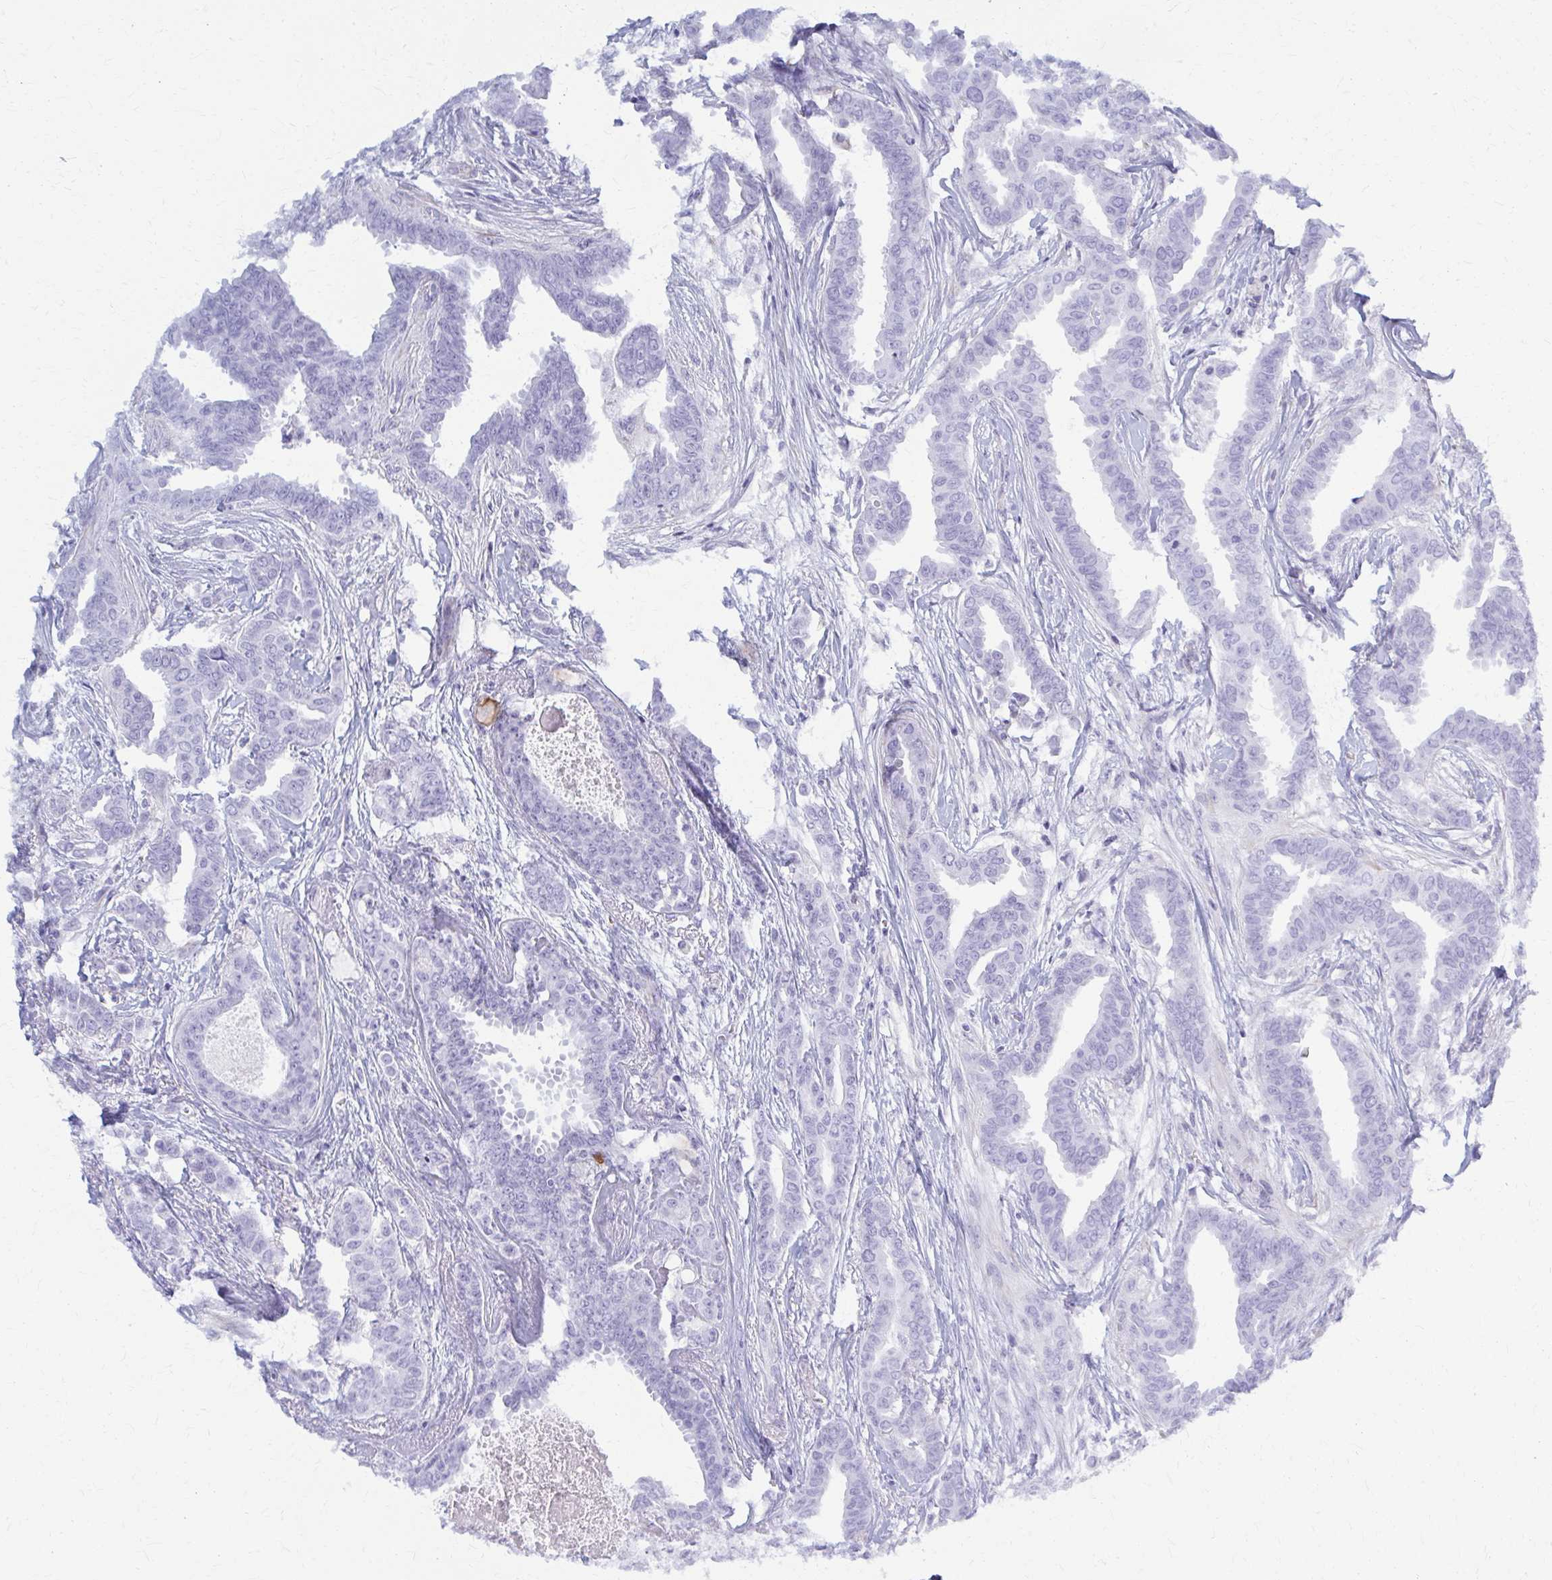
{"staining": {"intensity": "negative", "quantity": "none", "location": "none"}, "tissue": "breast cancer", "cell_type": "Tumor cells", "image_type": "cancer", "snomed": [{"axis": "morphology", "description": "Duct carcinoma"}, {"axis": "topography", "description": "Breast"}], "caption": "Immunohistochemical staining of breast cancer displays no significant expression in tumor cells.", "gene": "GFAP", "patient": {"sex": "female", "age": 45}}